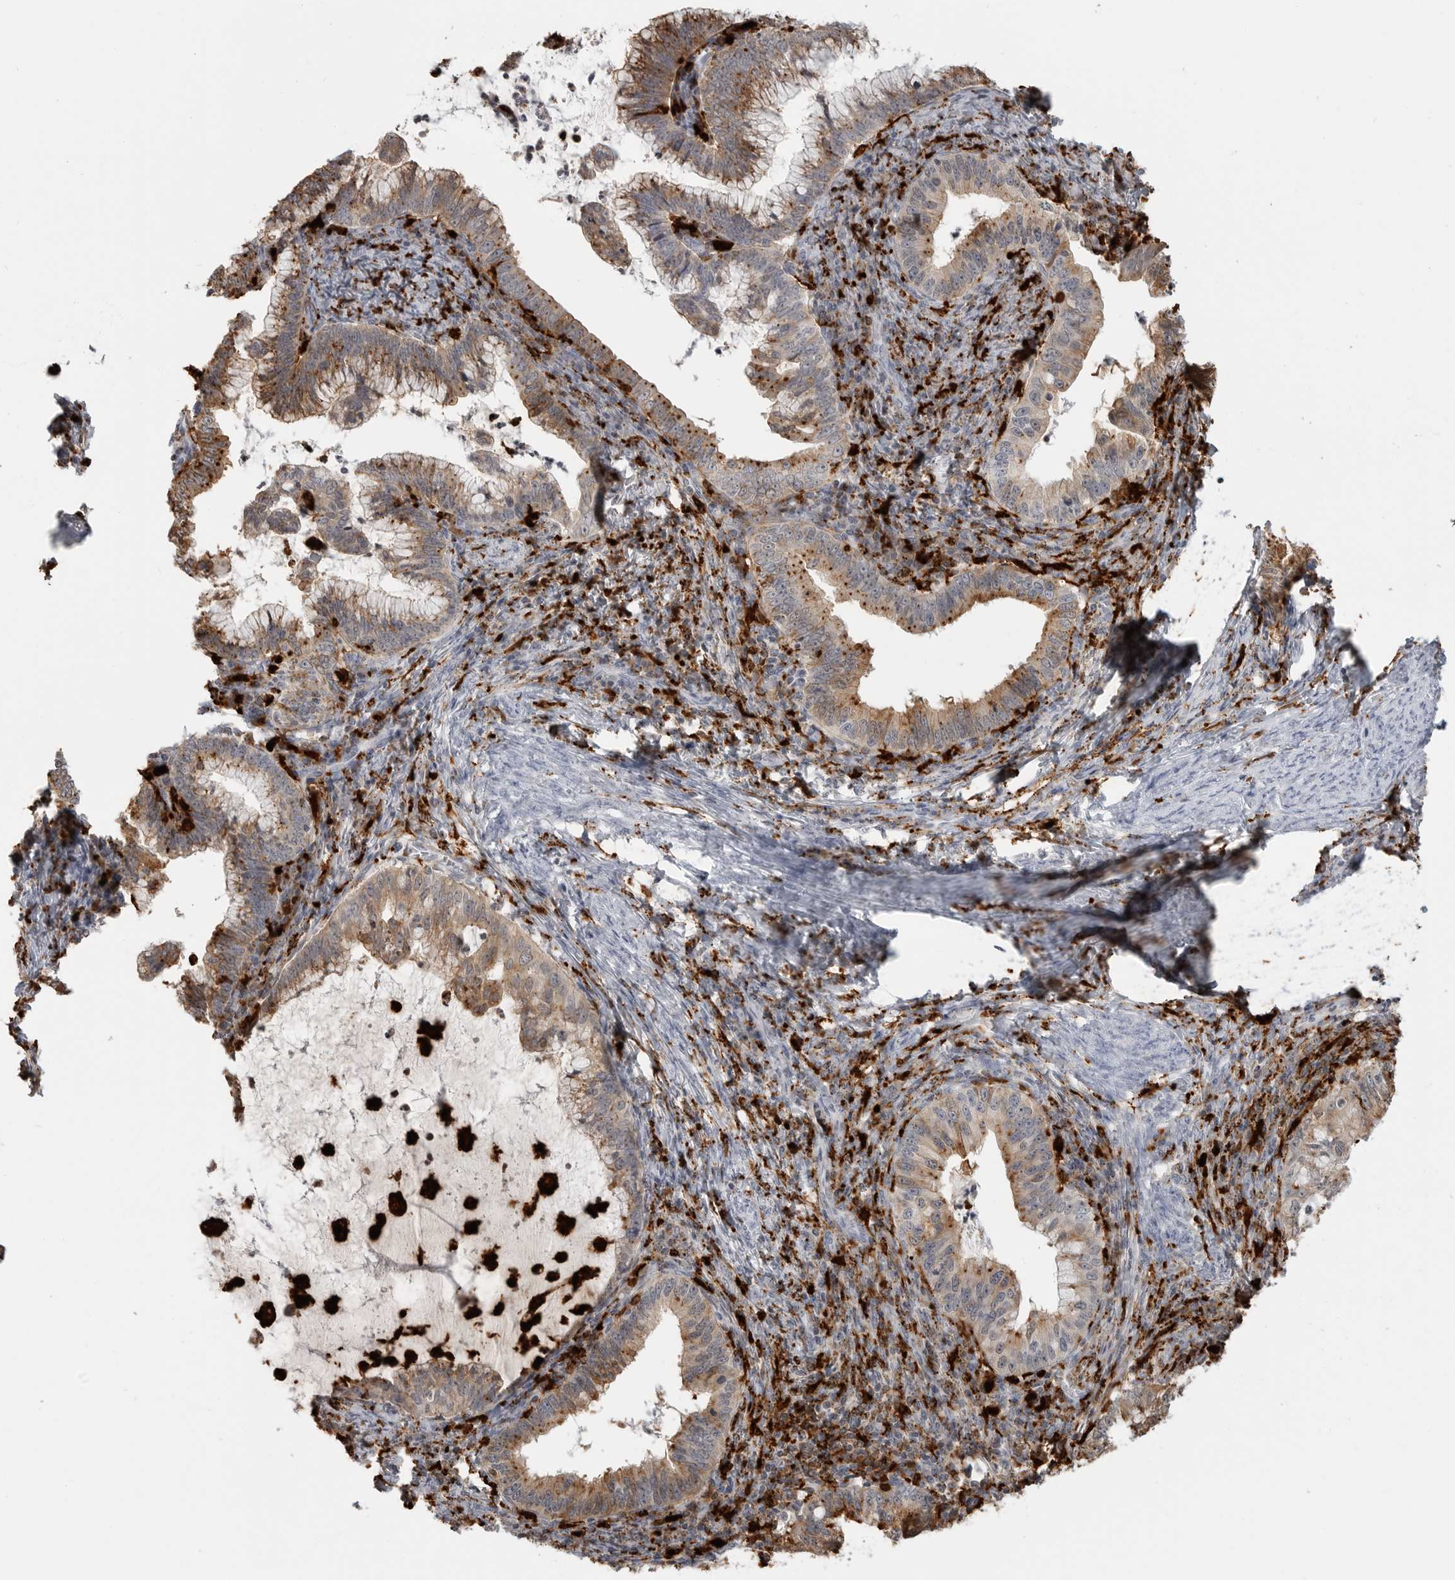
{"staining": {"intensity": "moderate", "quantity": "25%-75%", "location": "cytoplasmic/membranous"}, "tissue": "cervical cancer", "cell_type": "Tumor cells", "image_type": "cancer", "snomed": [{"axis": "morphology", "description": "Adenocarcinoma, NOS"}, {"axis": "topography", "description": "Cervix"}], "caption": "Human adenocarcinoma (cervical) stained with a brown dye demonstrates moderate cytoplasmic/membranous positive positivity in approximately 25%-75% of tumor cells.", "gene": "IFI30", "patient": {"sex": "female", "age": 36}}